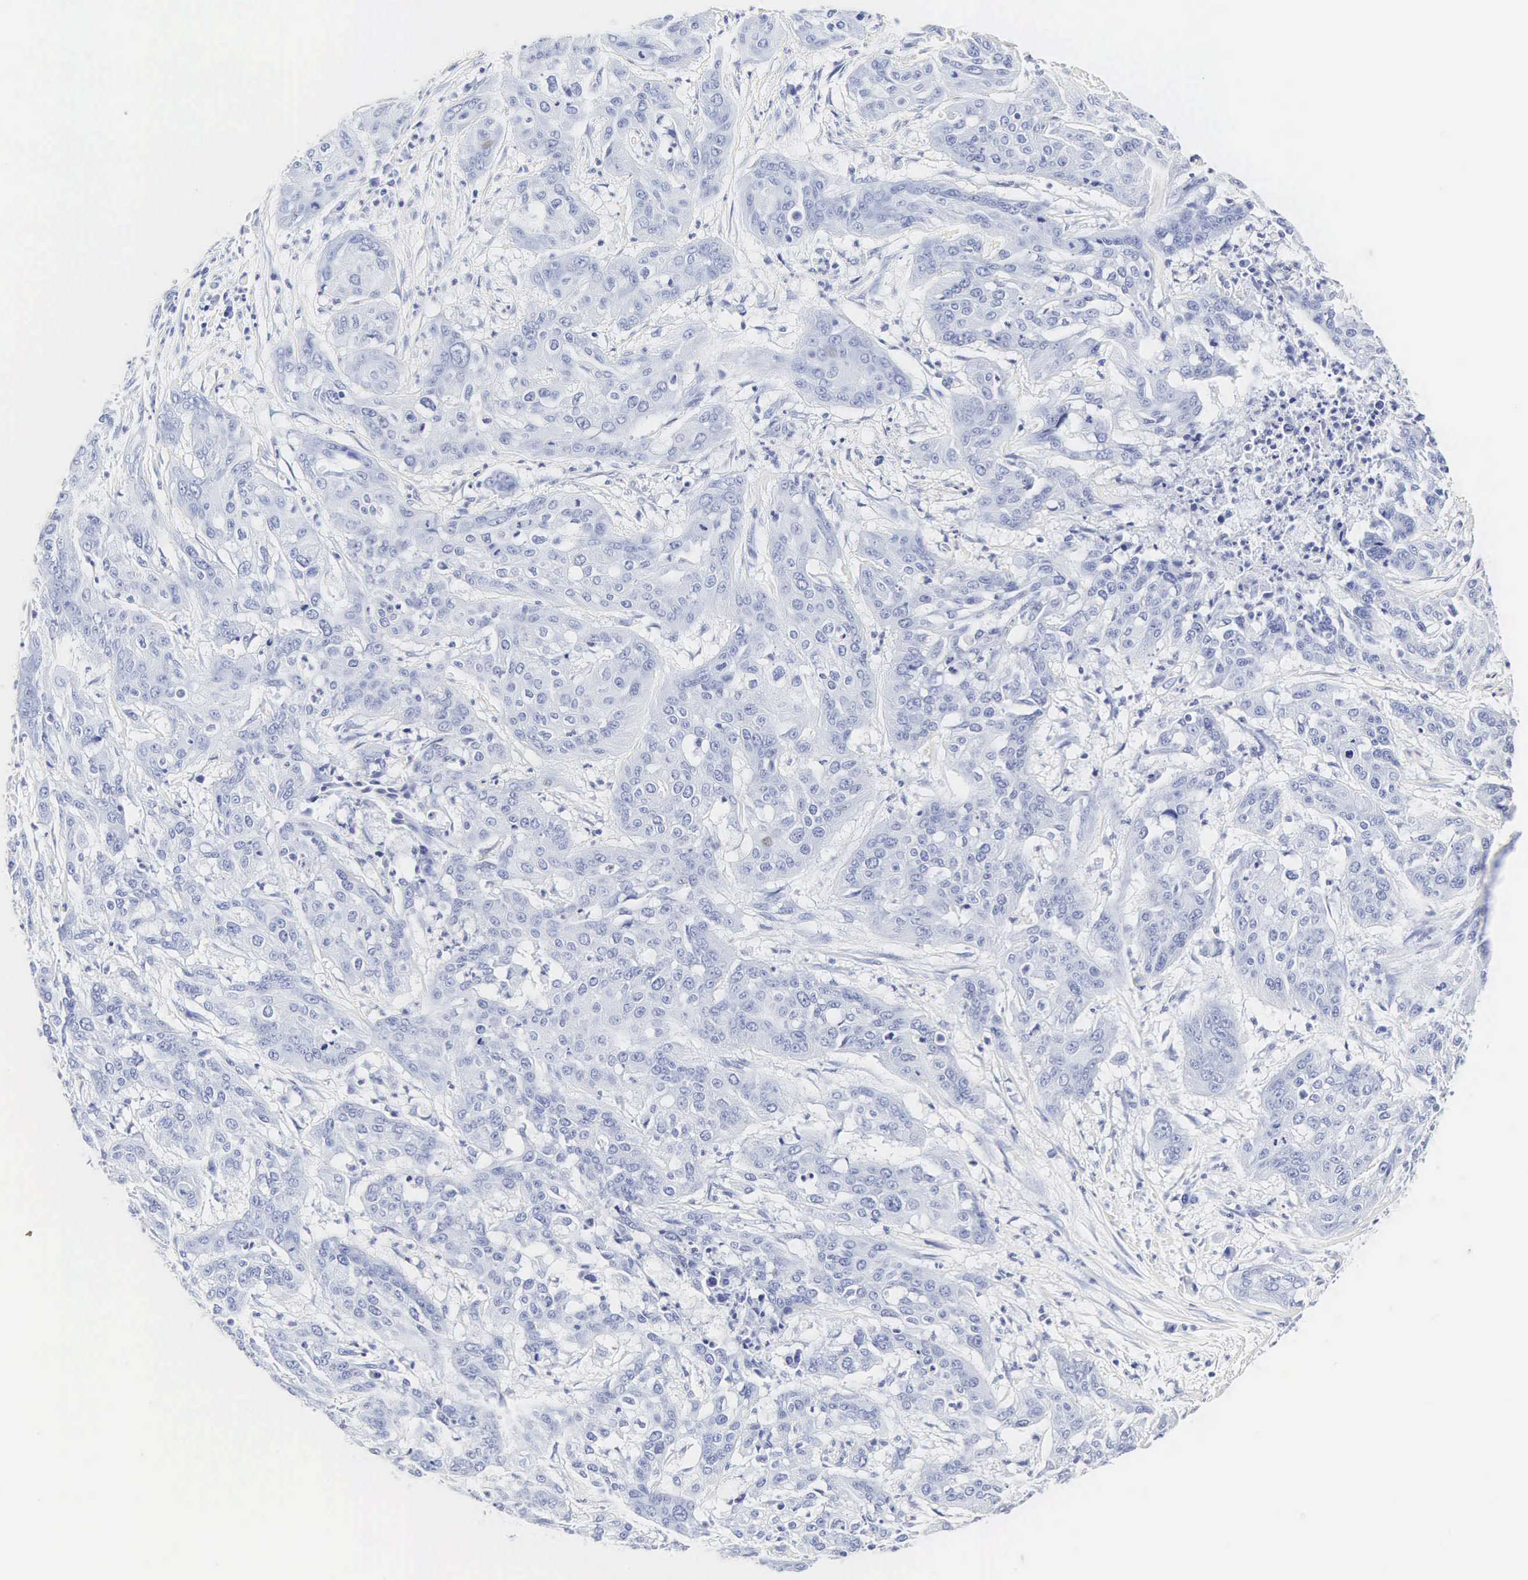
{"staining": {"intensity": "negative", "quantity": "none", "location": "none"}, "tissue": "cervical cancer", "cell_type": "Tumor cells", "image_type": "cancer", "snomed": [{"axis": "morphology", "description": "Squamous cell carcinoma, NOS"}, {"axis": "topography", "description": "Cervix"}], "caption": "Immunohistochemistry of human cervical squamous cell carcinoma demonstrates no staining in tumor cells.", "gene": "INS", "patient": {"sex": "female", "age": 41}}